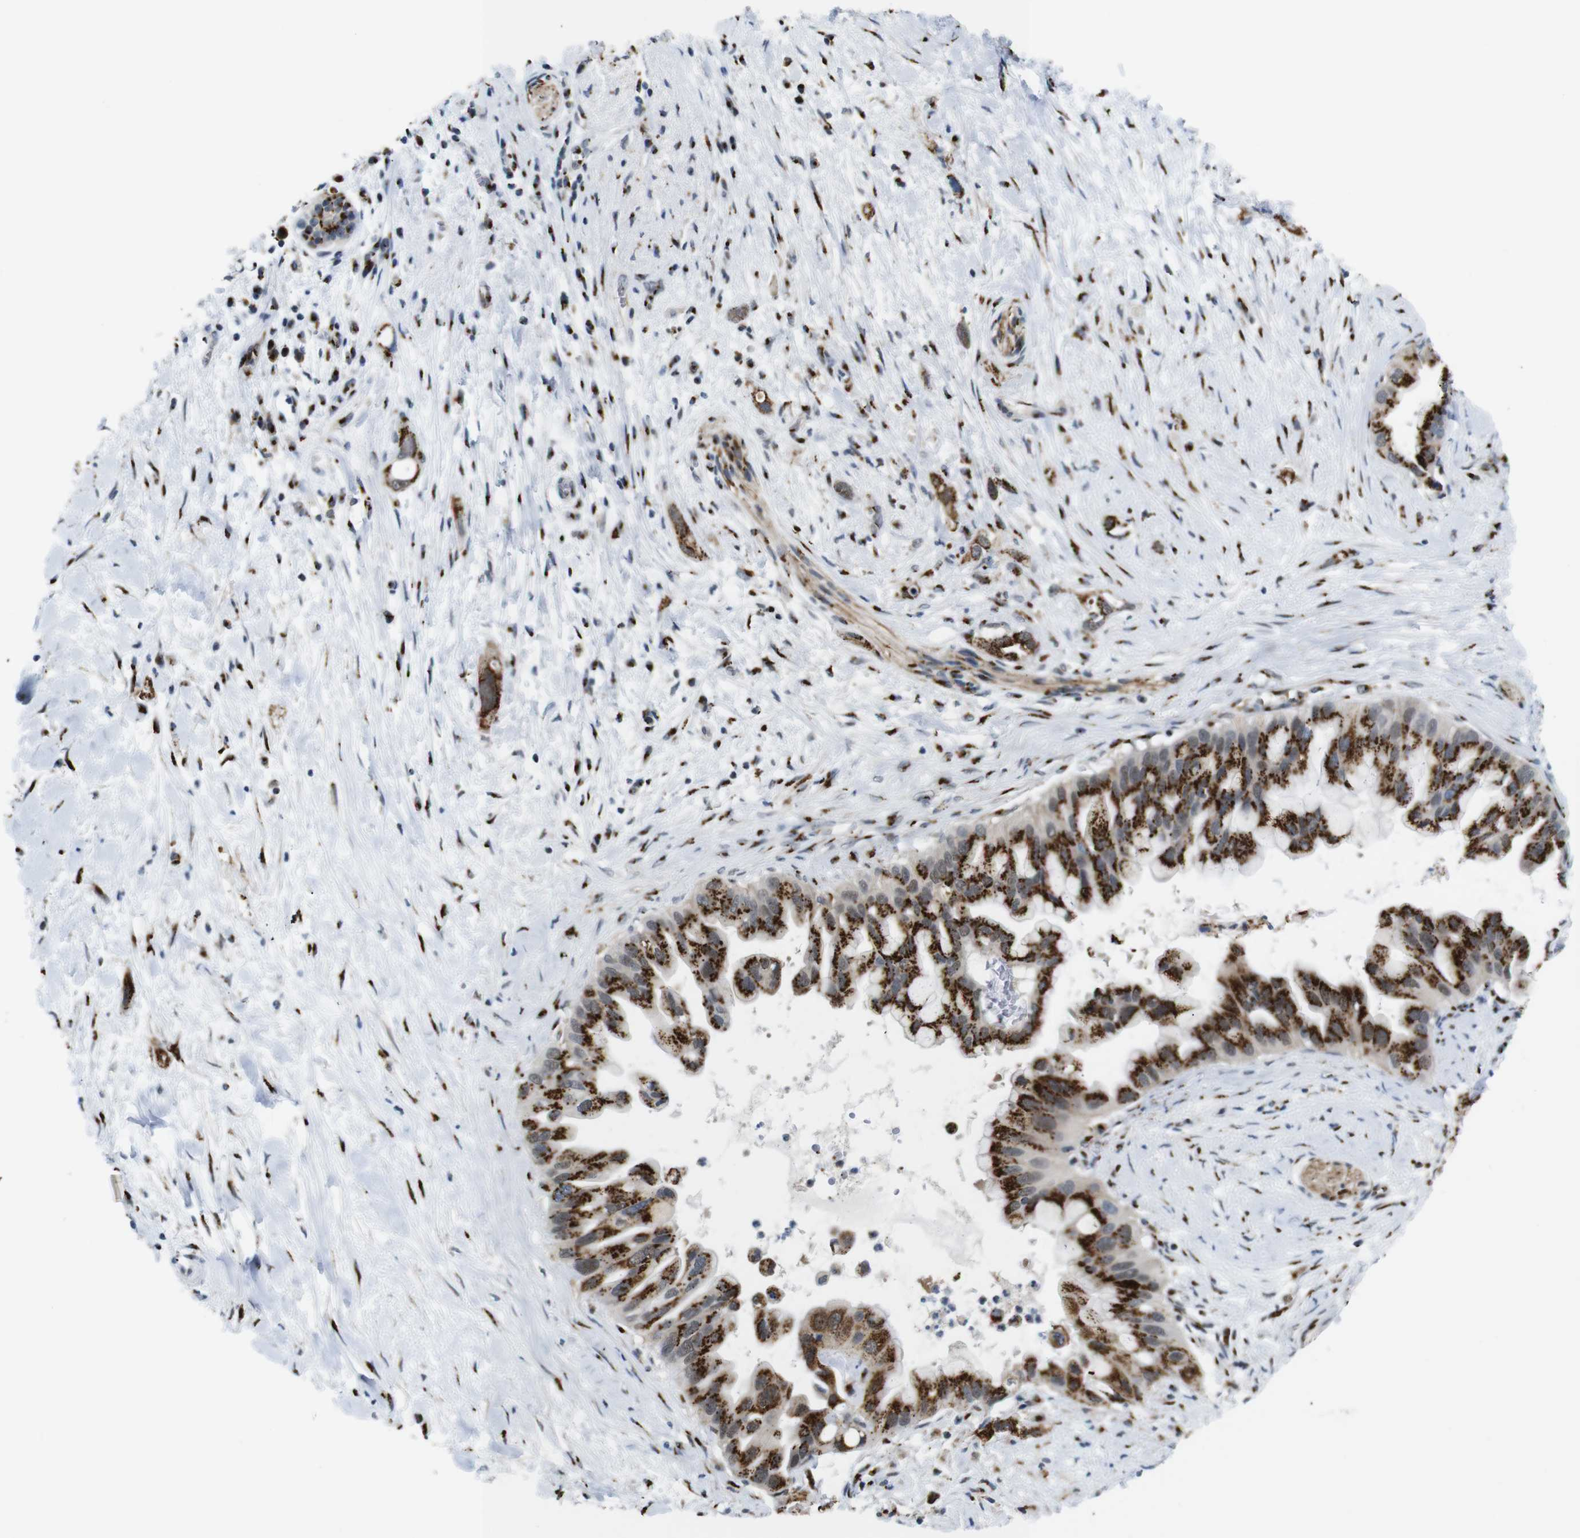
{"staining": {"intensity": "strong", "quantity": ">75%", "location": "cytoplasmic/membranous"}, "tissue": "pancreatic cancer", "cell_type": "Tumor cells", "image_type": "cancer", "snomed": [{"axis": "morphology", "description": "Adenocarcinoma, NOS"}, {"axis": "topography", "description": "Pancreas"}], "caption": "This image exhibits immunohistochemistry (IHC) staining of pancreatic adenocarcinoma, with high strong cytoplasmic/membranous positivity in about >75% of tumor cells.", "gene": "TGOLN2", "patient": {"sex": "male", "age": 55}}